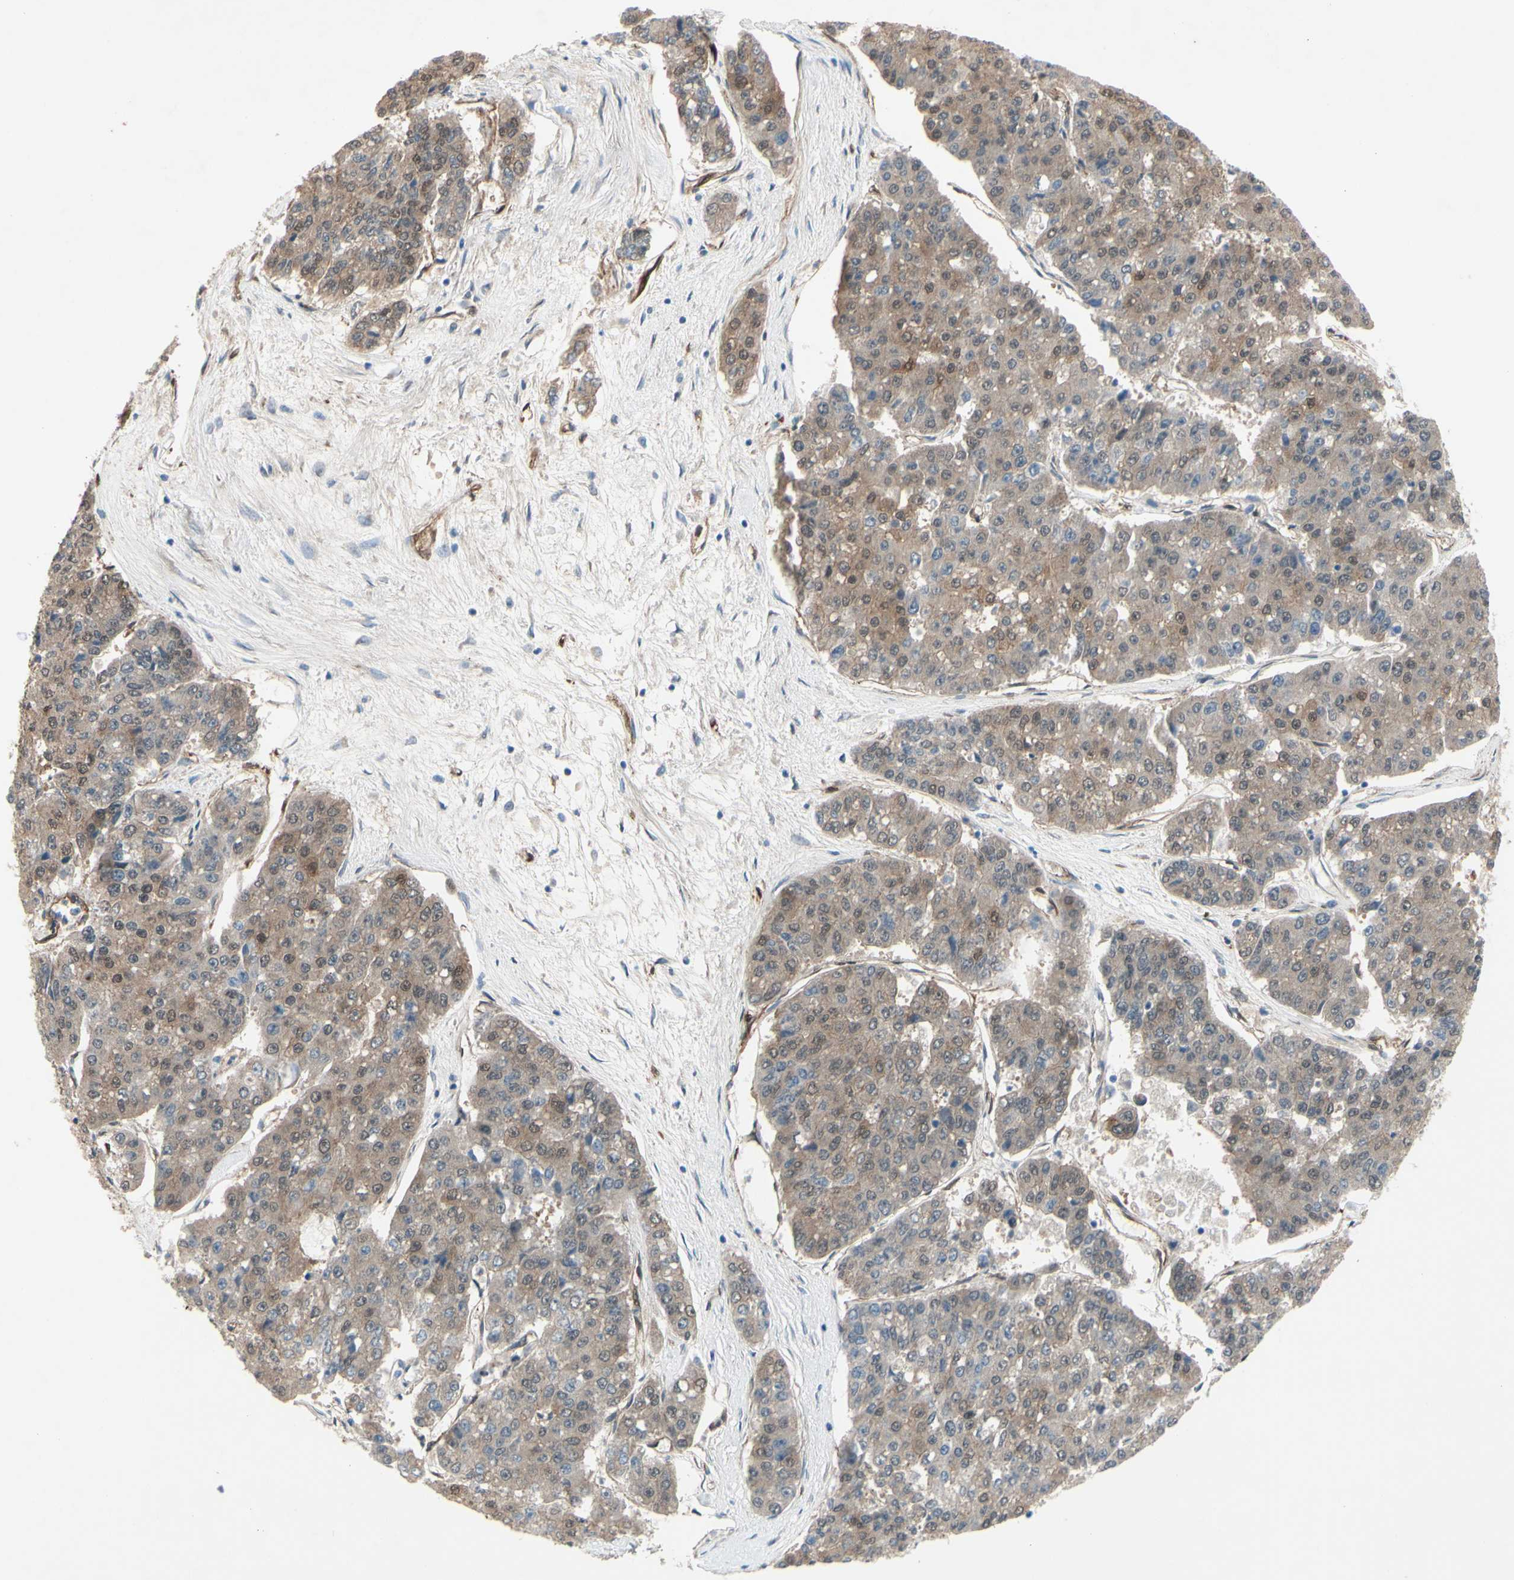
{"staining": {"intensity": "weak", "quantity": ">75%", "location": "cytoplasmic/membranous"}, "tissue": "pancreatic cancer", "cell_type": "Tumor cells", "image_type": "cancer", "snomed": [{"axis": "morphology", "description": "Adenocarcinoma, NOS"}, {"axis": "topography", "description": "Pancreas"}], "caption": "Adenocarcinoma (pancreatic) stained with a protein marker exhibits weak staining in tumor cells.", "gene": "CTTNBP2", "patient": {"sex": "male", "age": 50}}